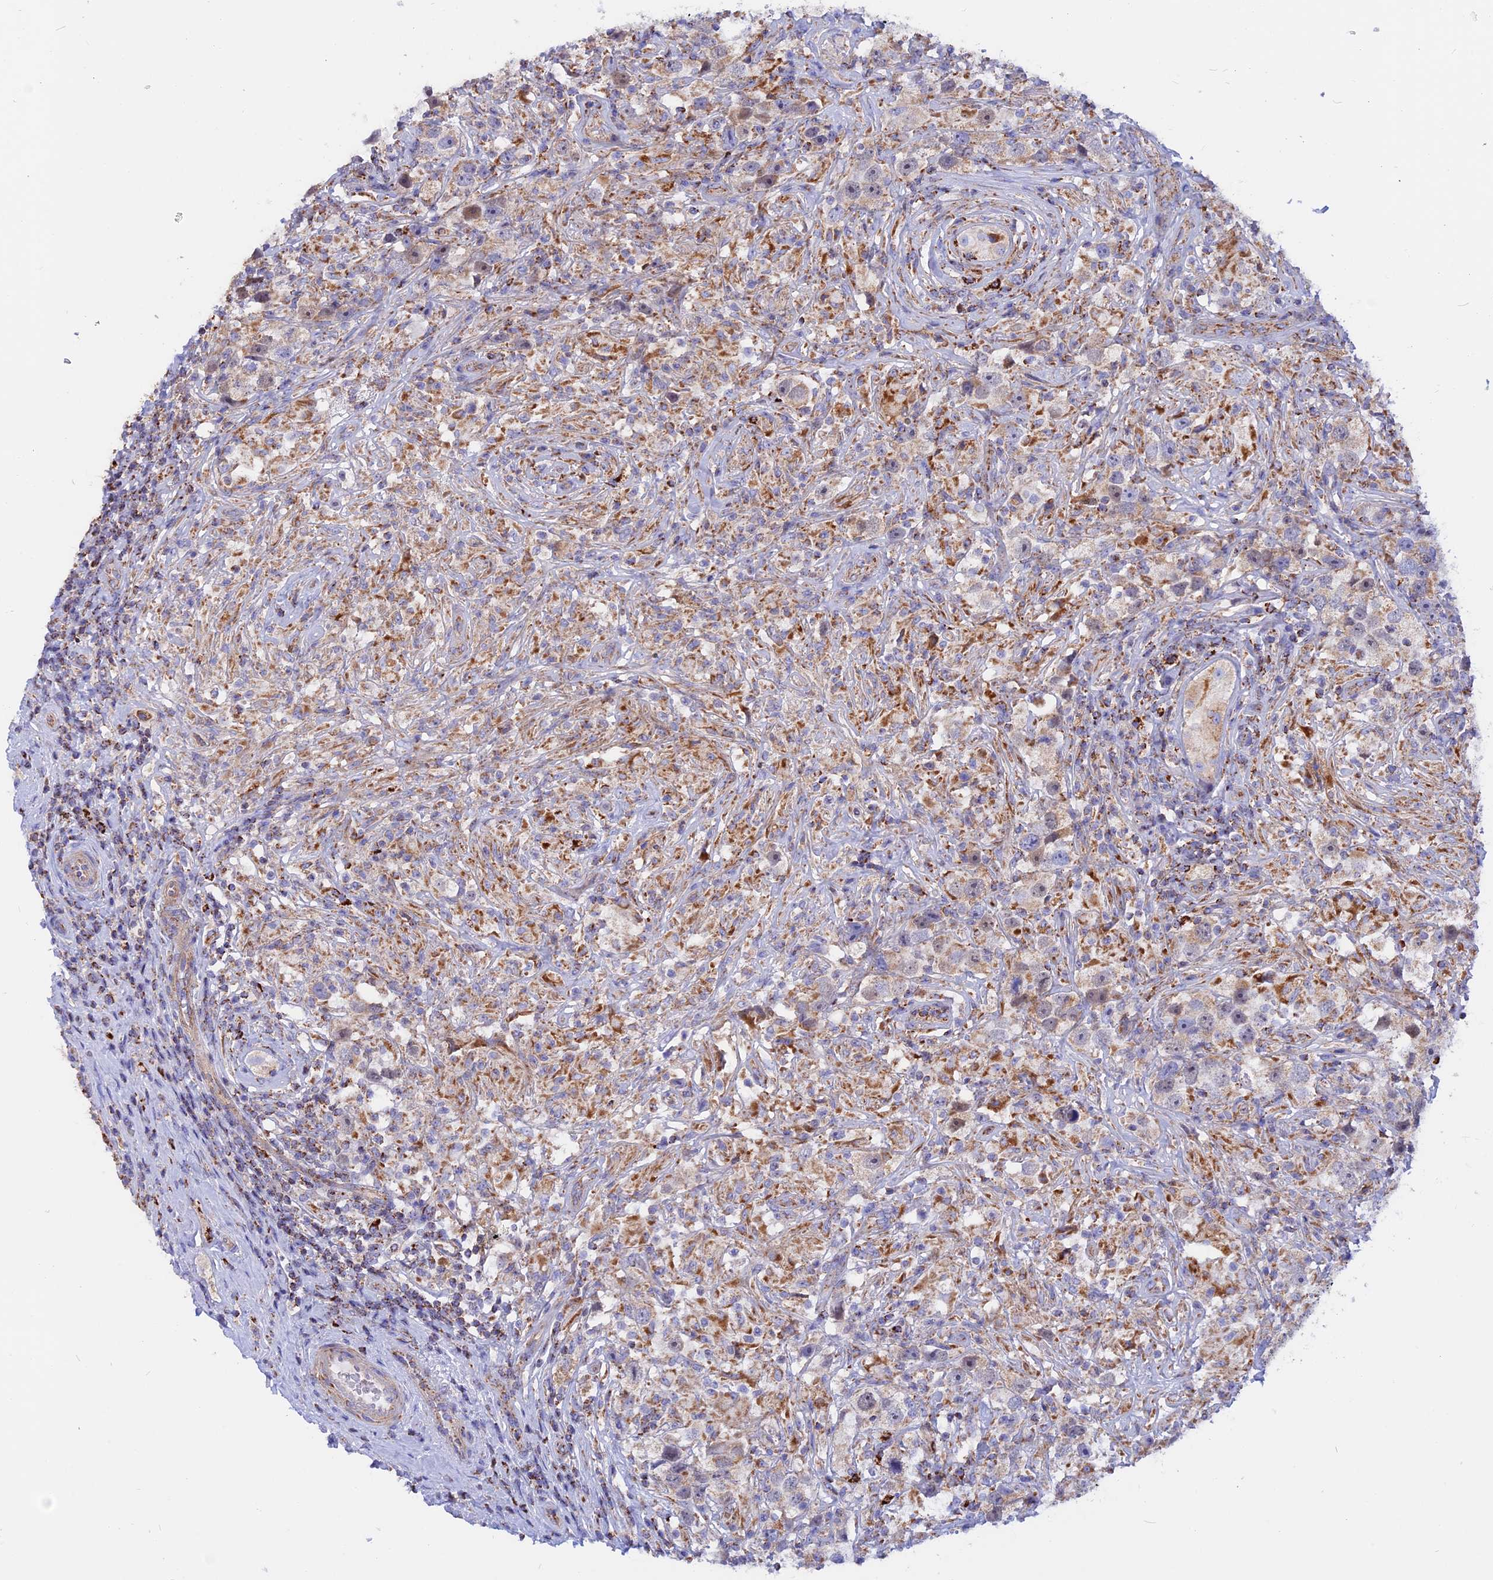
{"staining": {"intensity": "moderate", "quantity": ">75%", "location": "cytoplasmic/membranous"}, "tissue": "testis cancer", "cell_type": "Tumor cells", "image_type": "cancer", "snomed": [{"axis": "morphology", "description": "Seminoma, NOS"}, {"axis": "topography", "description": "Testis"}], "caption": "There is medium levels of moderate cytoplasmic/membranous expression in tumor cells of testis seminoma, as demonstrated by immunohistochemical staining (brown color).", "gene": "GCDH", "patient": {"sex": "male", "age": 49}}